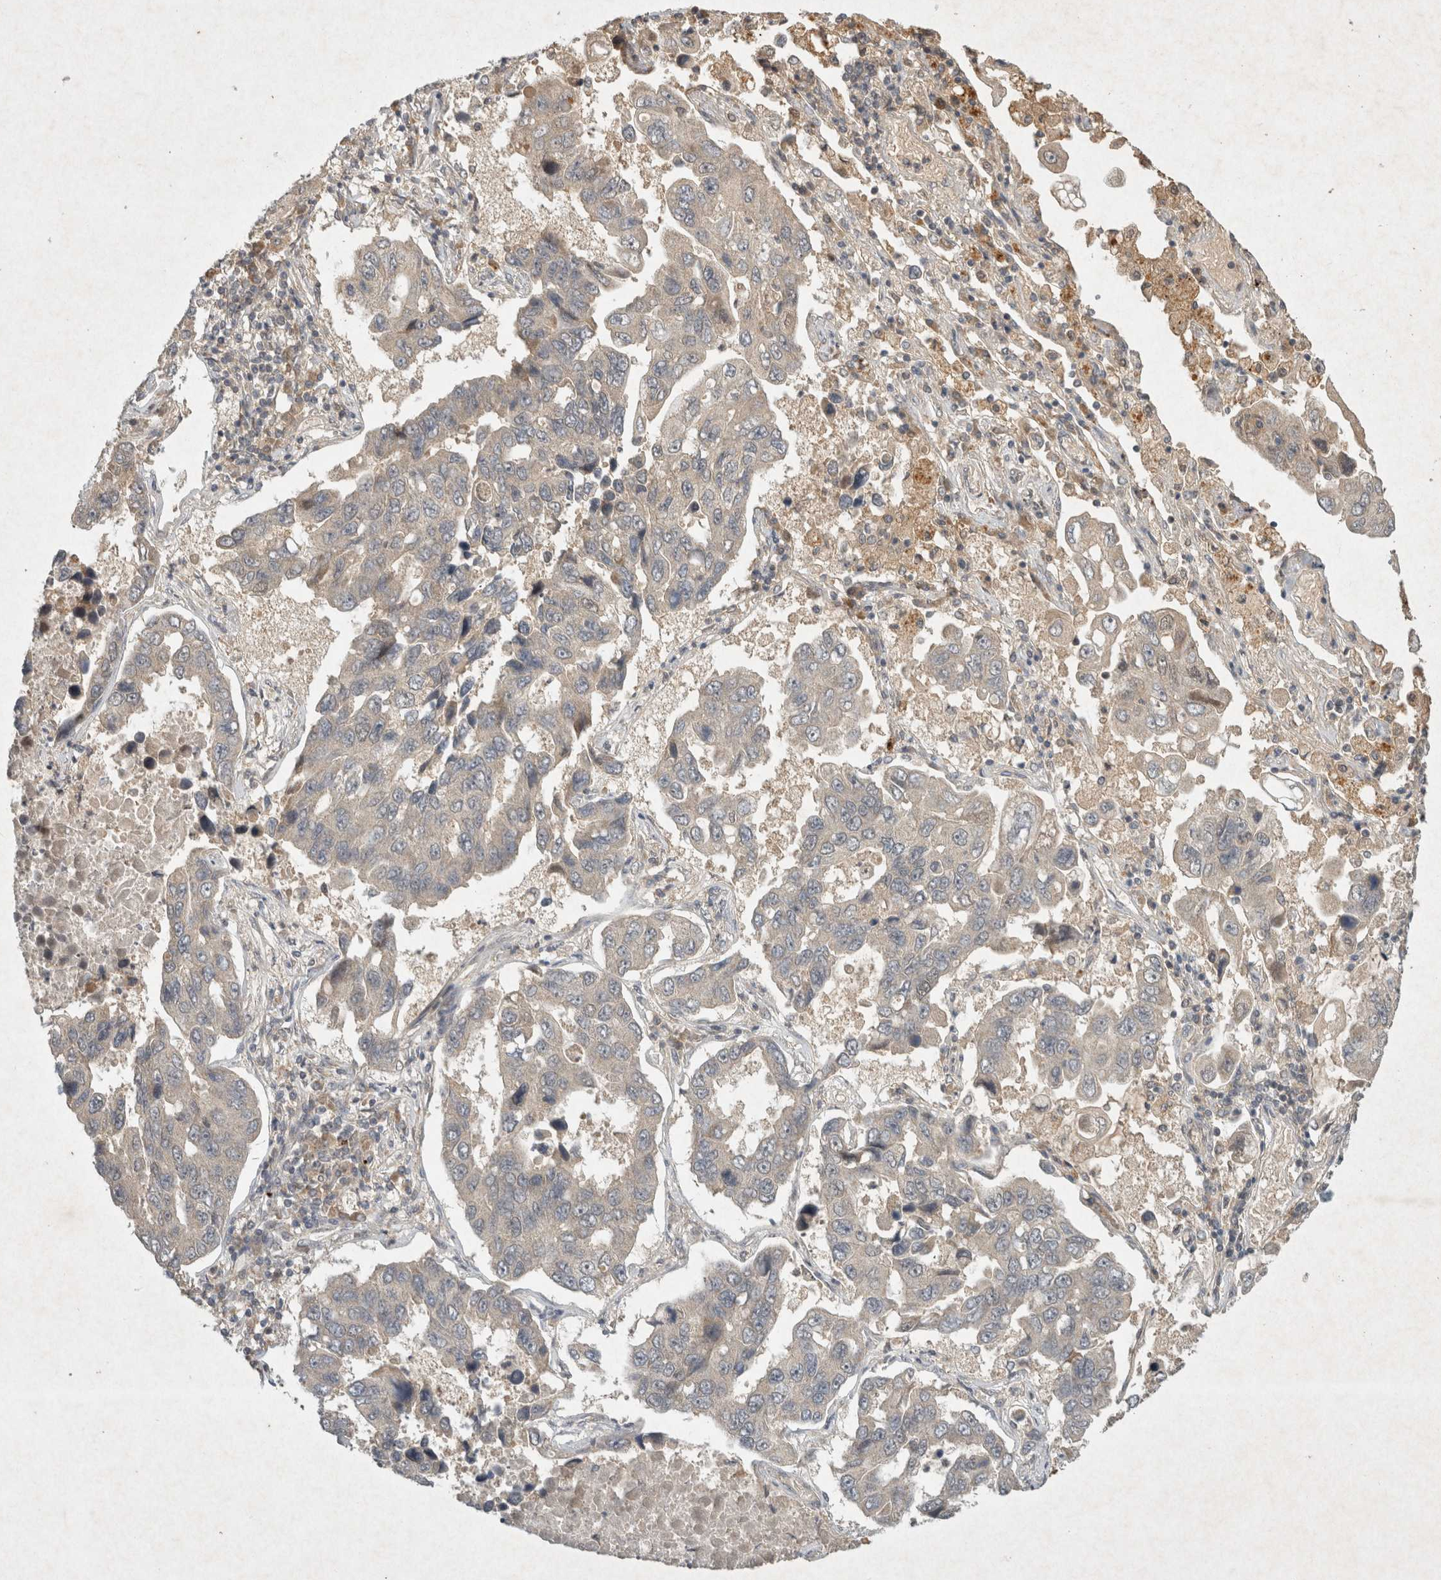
{"staining": {"intensity": "weak", "quantity": "25%-75%", "location": "cytoplasmic/membranous"}, "tissue": "lung cancer", "cell_type": "Tumor cells", "image_type": "cancer", "snomed": [{"axis": "morphology", "description": "Adenocarcinoma, NOS"}, {"axis": "topography", "description": "Lung"}], "caption": "Protein expression analysis of human lung adenocarcinoma reveals weak cytoplasmic/membranous staining in approximately 25%-75% of tumor cells.", "gene": "LOXL2", "patient": {"sex": "male", "age": 64}}